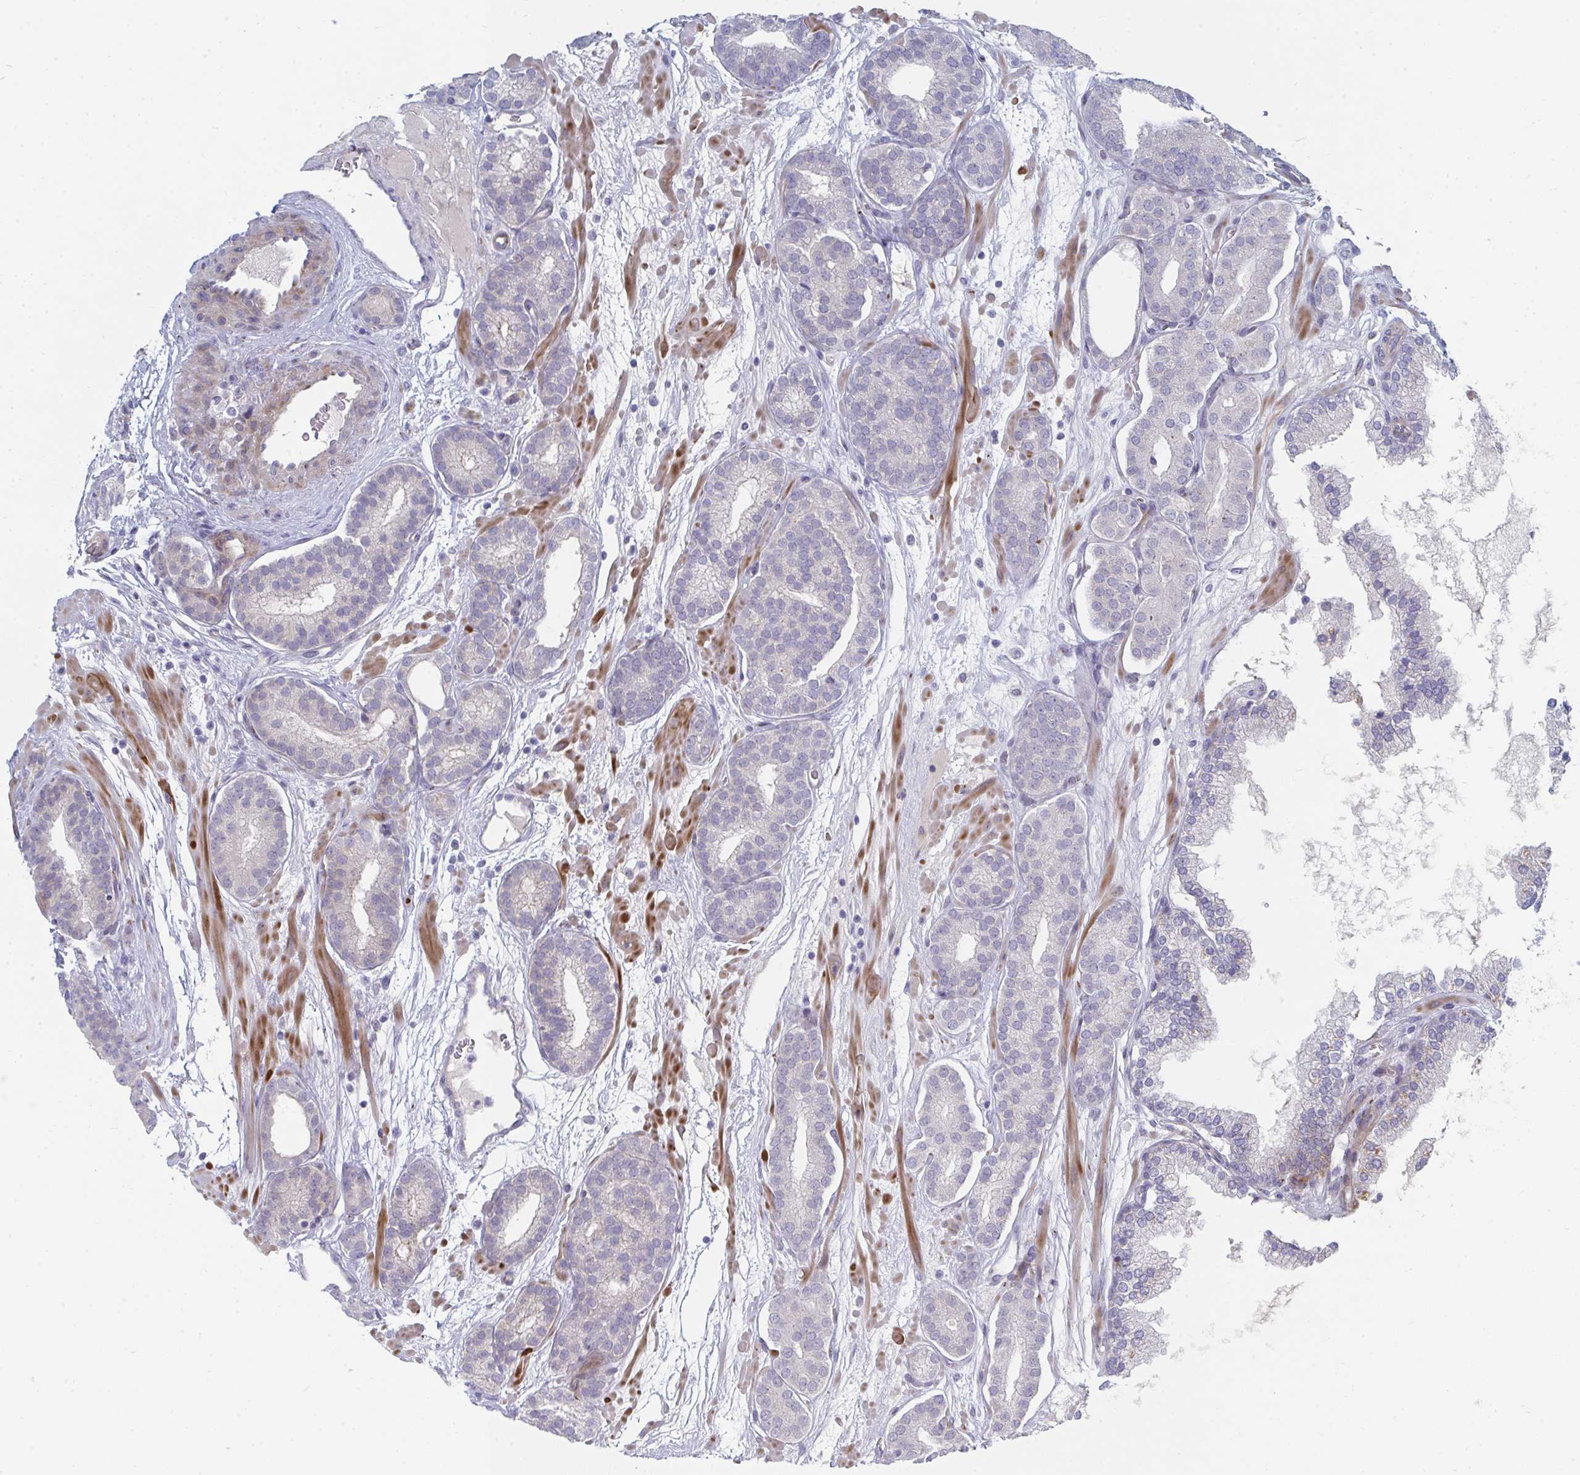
{"staining": {"intensity": "negative", "quantity": "none", "location": "none"}, "tissue": "prostate cancer", "cell_type": "Tumor cells", "image_type": "cancer", "snomed": [{"axis": "morphology", "description": "Adenocarcinoma, High grade"}, {"axis": "topography", "description": "Prostate"}], "caption": "Immunohistochemistry (IHC) of human prostate adenocarcinoma (high-grade) shows no expression in tumor cells.", "gene": "PSMG1", "patient": {"sex": "male", "age": 66}}